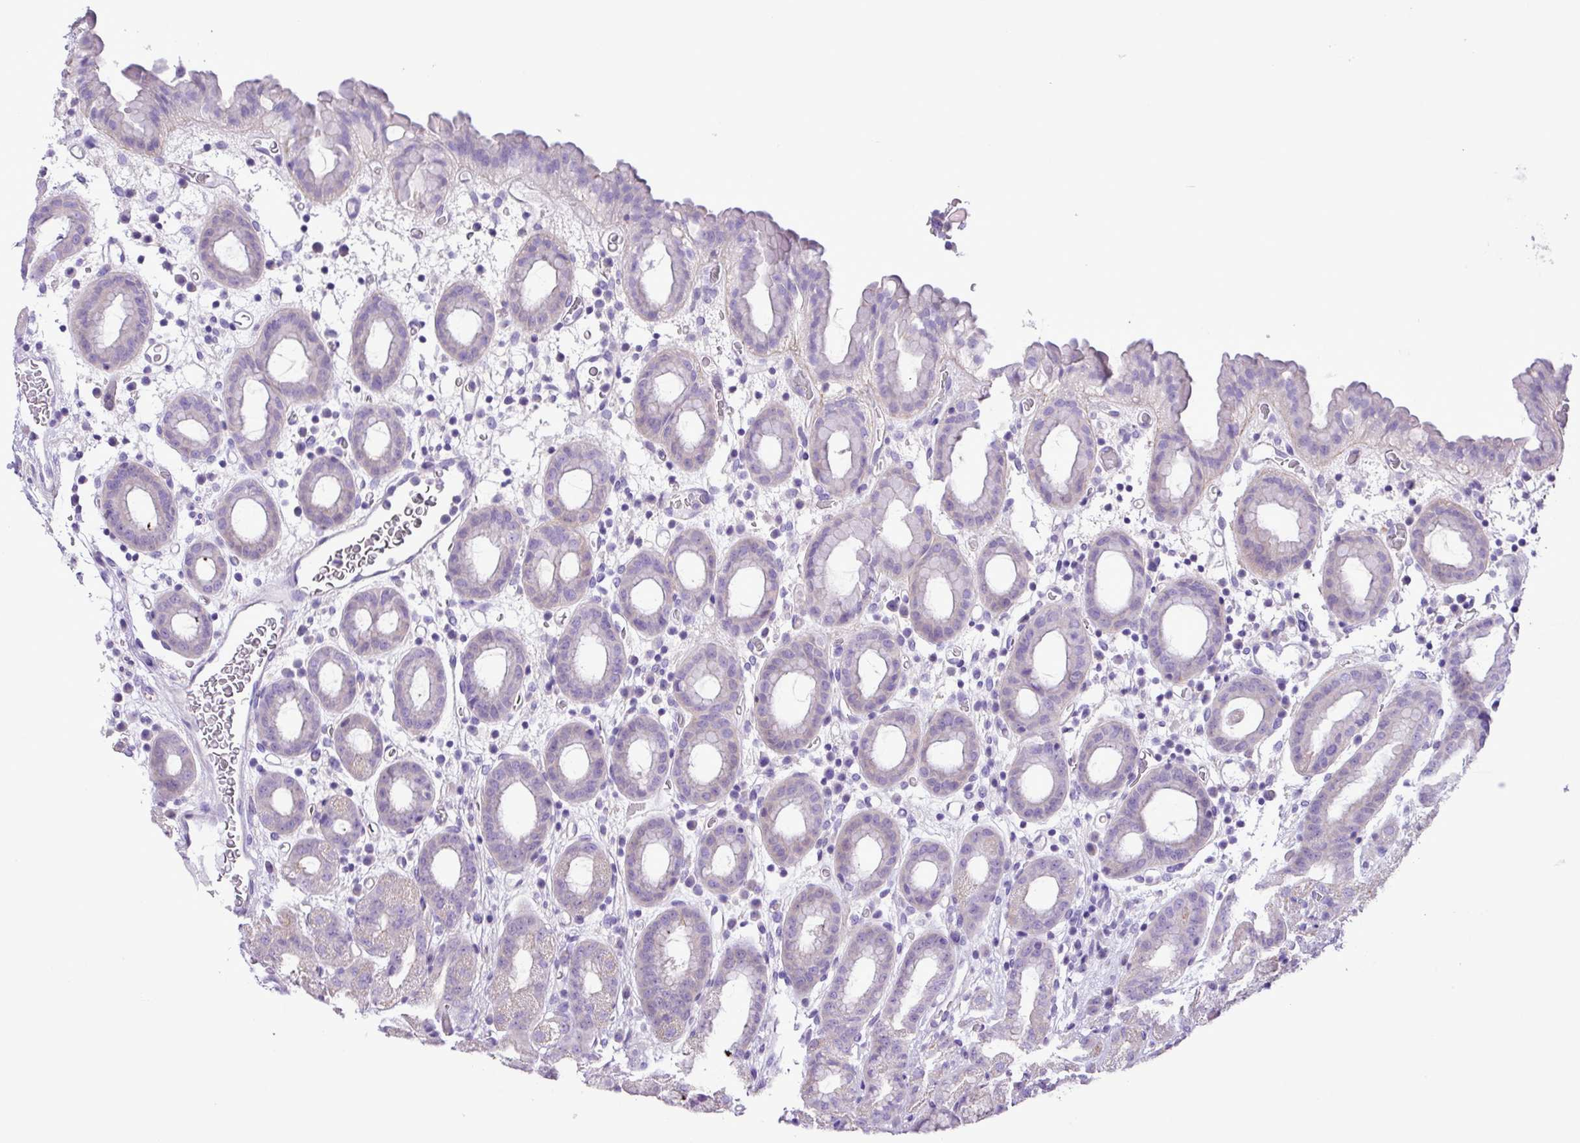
{"staining": {"intensity": "negative", "quantity": "none", "location": "none"}, "tissue": "stomach", "cell_type": "Glandular cells", "image_type": "normal", "snomed": [{"axis": "morphology", "description": "Normal tissue, NOS"}, {"axis": "topography", "description": "Stomach, upper"}, {"axis": "topography", "description": "Stomach, lower"}, {"axis": "topography", "description": "Small intestine"}], "caption": "The photomicrograph shows no staining of glandular cells in benign stomach.", "gene": "ZNF334", "patient": {"sex": "male", "age": 68}}